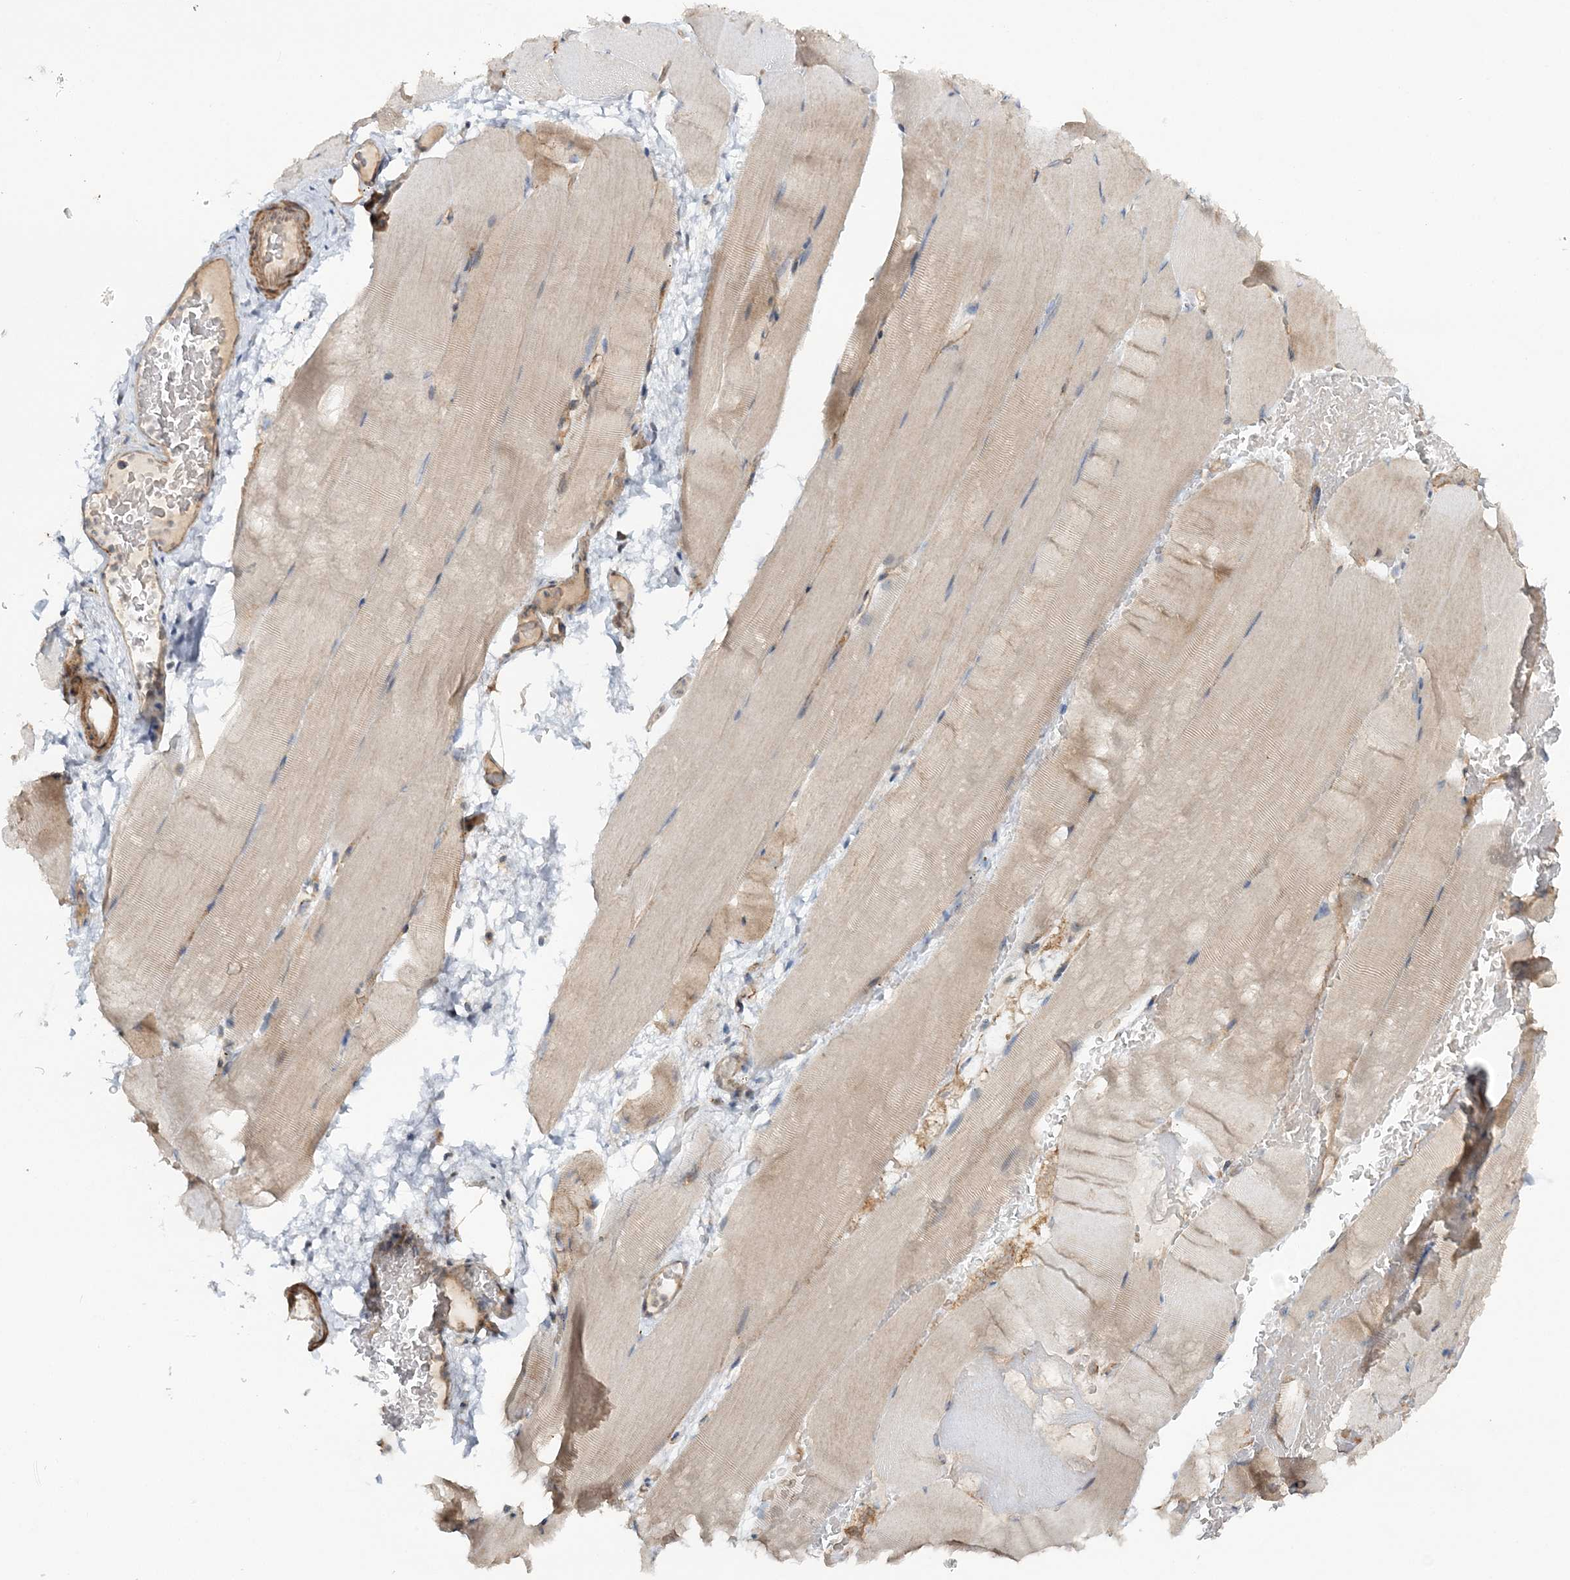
{"staining": {"intensity": "weak", "quantity": ">75%", "location": "cytoplasmic/membranous"}, "tissue": "skeletal muscle", "cell_type": "Myocytes", "image_type": "normal", "snomed": [{"axis": "morphology", "description": "Normal tissue, NOS"}, {"axis": "topography", "description": "Skeletal muscle"}, {"axis": "topography", "description": "Parathyroid gland"}], "caption": "Protein expression by immunohistochemistry demonstrates weak cytoplasmic/membranous expression in about >75% of myocytes in benign skeletal muscle. The staining is performed using DAB brown chromogen to label protein expression. The nuclei are counter-stained blue using hematoxylin.", "gene": "MOCS2", "patient": {"sex": "female", "age": 37}}